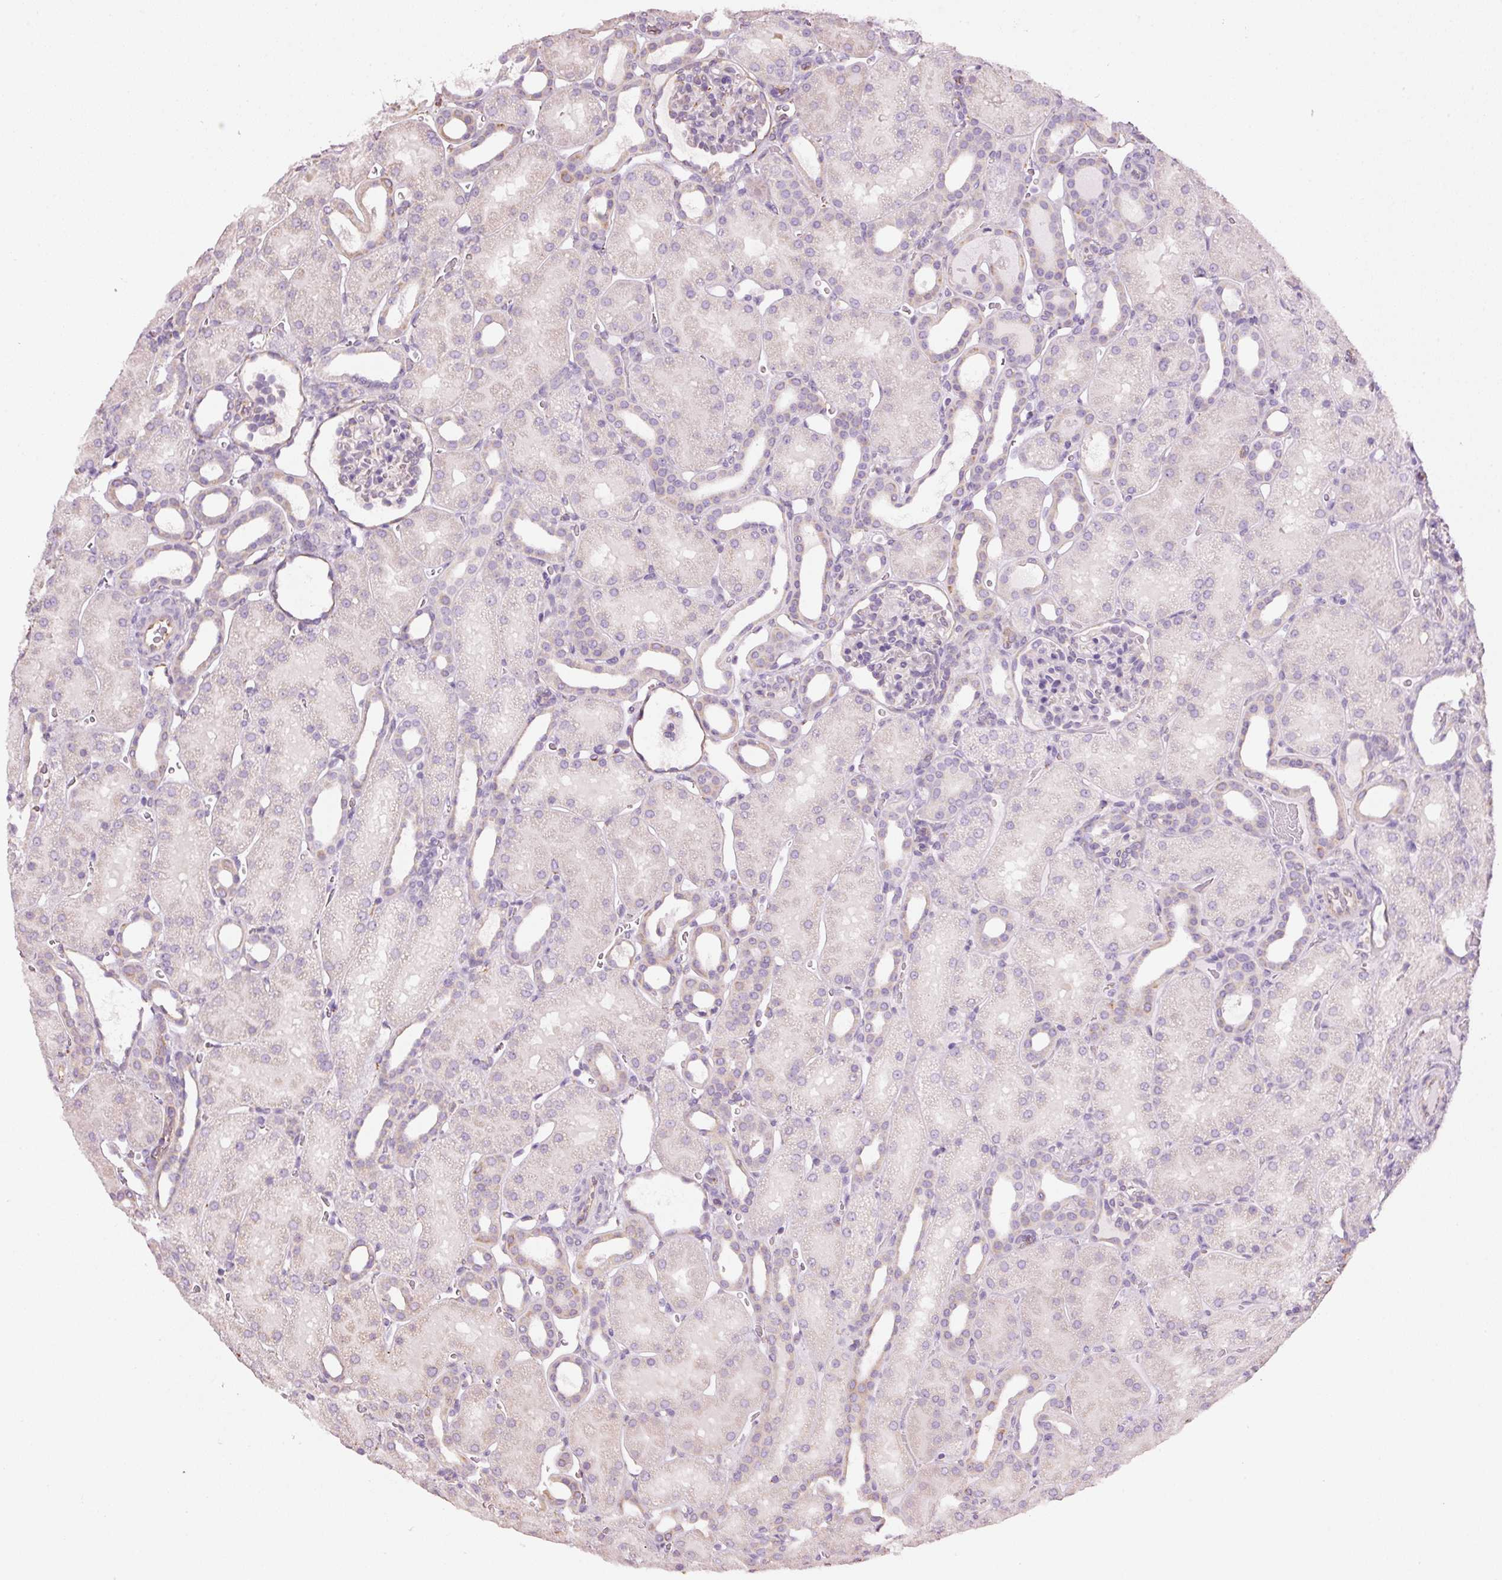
{"staining": {"intensity": "moderate", "quantity": "<25%", "location": "cytoplasmic/membranous"}, "tissue": "kidney", "cell_type": "Cells in glomeruli", "image_type": "normal", "snomed": [{"axis": "morphology", "description": "Normal tissue, NOS"}, {"axis": "topography", "description": "Kidney"}], "caption": "The image reveals immunohistochemical staining of normal kidney. There is moderate cytoplasmic/membranous positivity is identified in about <25% of cells in glomeruli. The staining is performed using DAB (3,3'-diaminobenzidine) brown chromogen to label protein expression. The nuclei are counter-stained blue using hematoxylin.", "gene": "GCG", "patient": {"sex": "male", "age": 2}}